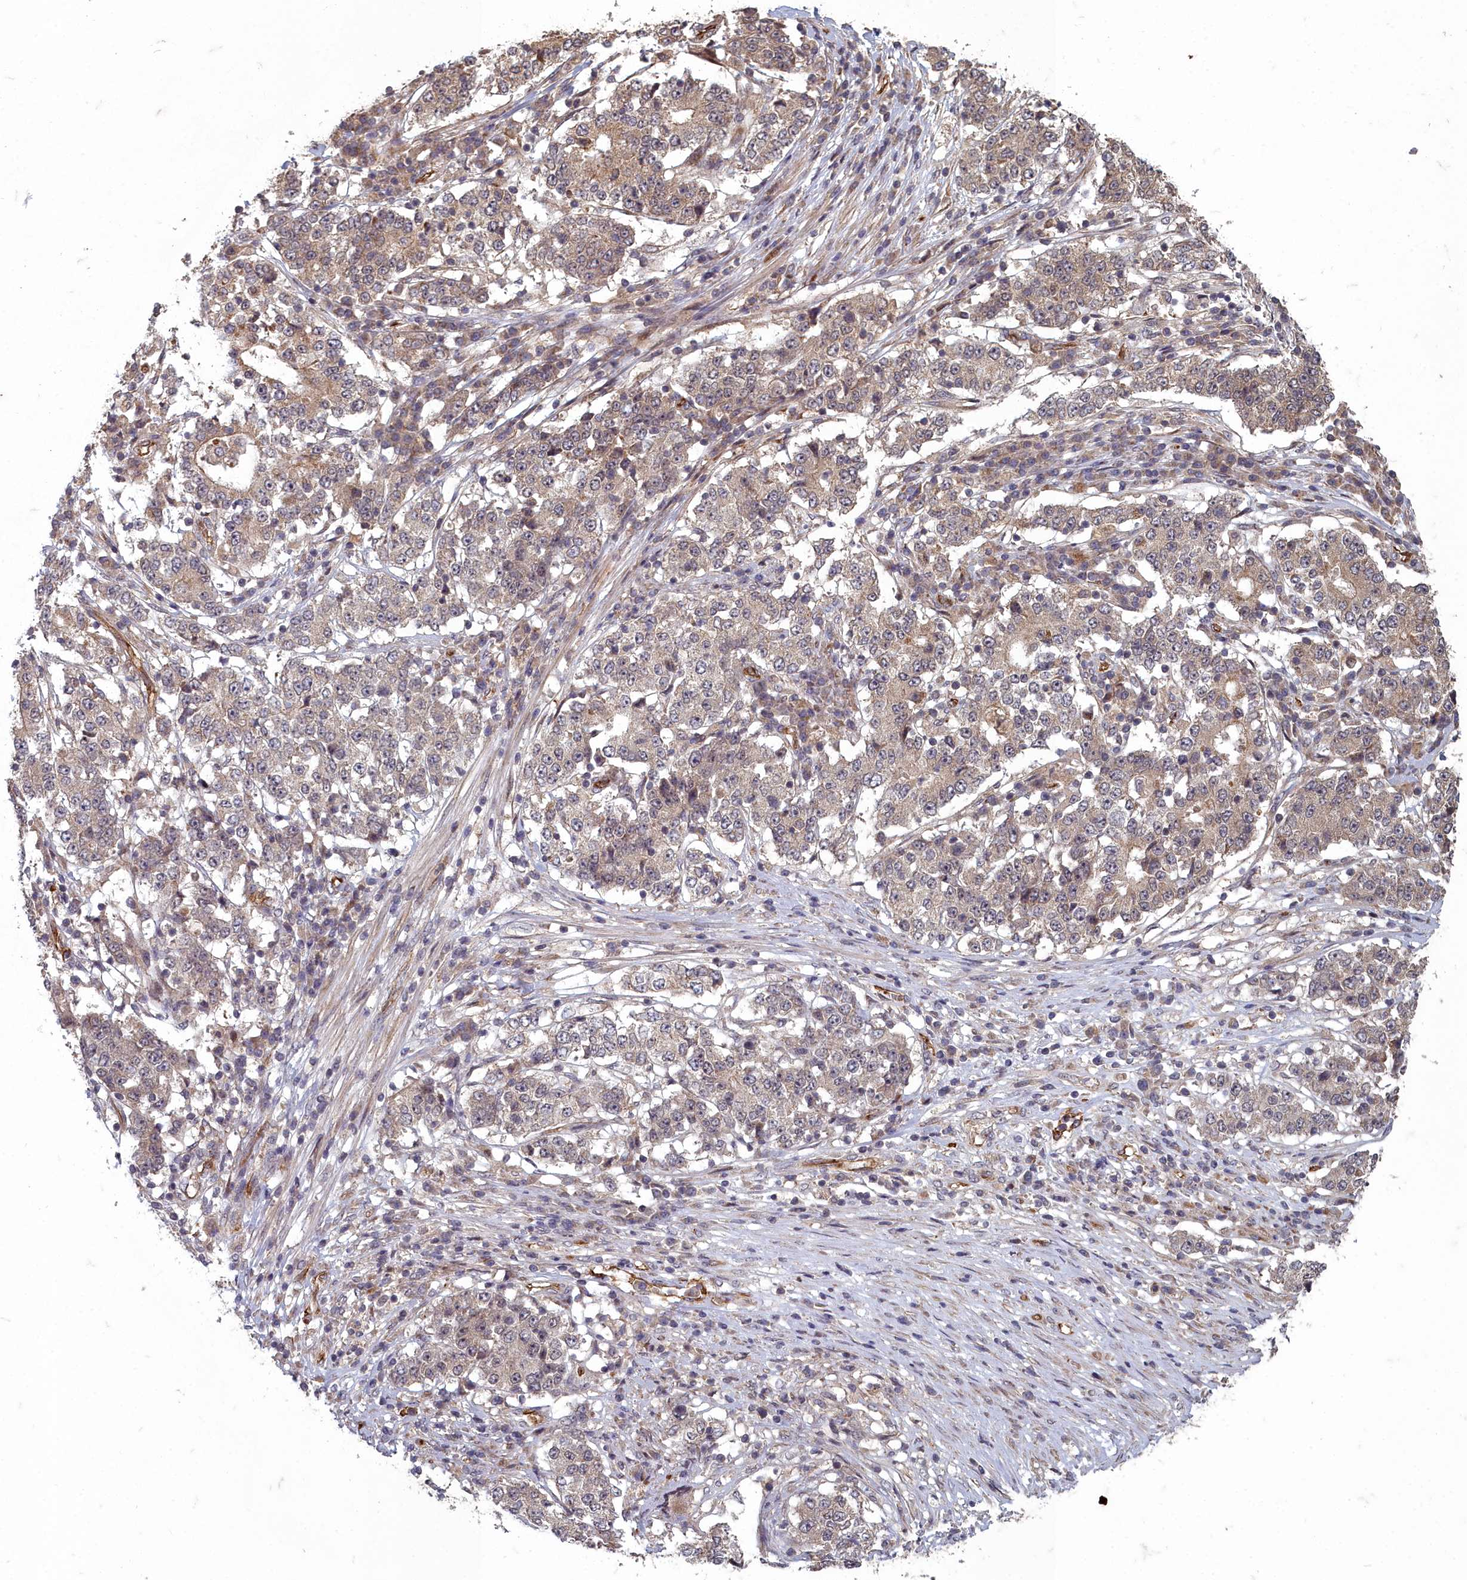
{"staining": {"intensity": "weak", "quantity": ">75%", "location": "cytoplasmic/membranous"}, "tissue": "stomach cancer", "cell_type": "Tumor cells", "image_type": "cancer", "snomed": [{"axis": "morphology", "description": "Adenocarcinoma, NOS"}, {"axis": "topography", "description": "Stomach"}], "caption": "Weak cytoplasmic/membranous staining for a protein is seen in about >75% of tumor cells of adenocarcinoma (stomach) using IHC.", "gene": "TSPYL4", "patient": {"sex": "male", "age": 59}}